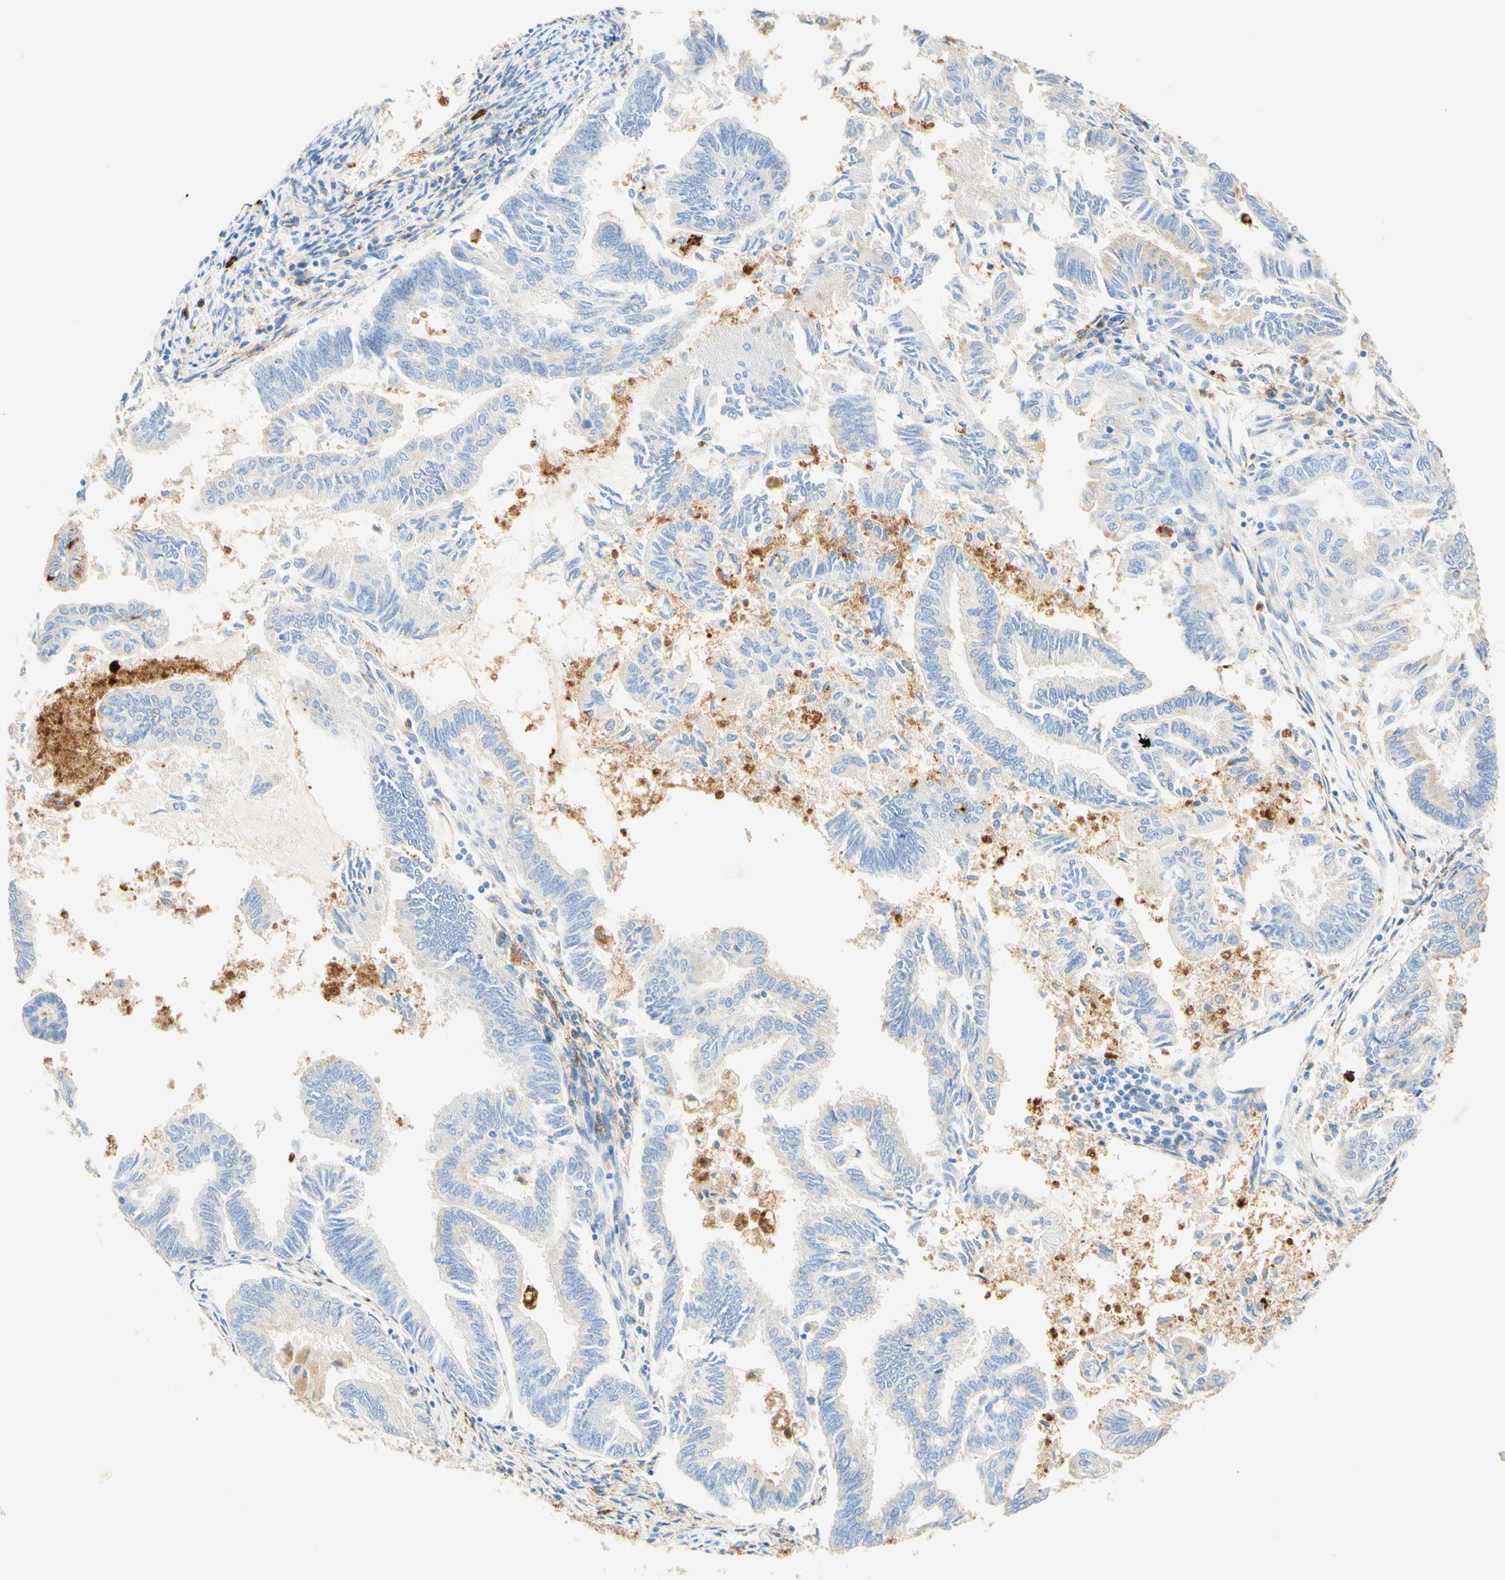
{"staining": {"intensity": "negative", "quantity": "none", "location": "none"}, "tissue": "endometrial cancer", "cell_type": "Tumor cells", "image_type": "cancer", "snomed": [{"axis": "morphology", "description": "Adenocarcinoma, NOS"}, {"axis": "topography", "description": "Endometrium"}], "caption": "Tumor cells are negative for protein expression in human adenocarcinoma (endometrial).", "gene": "CD63", "patient": {"sex": "female", "age": 86}}